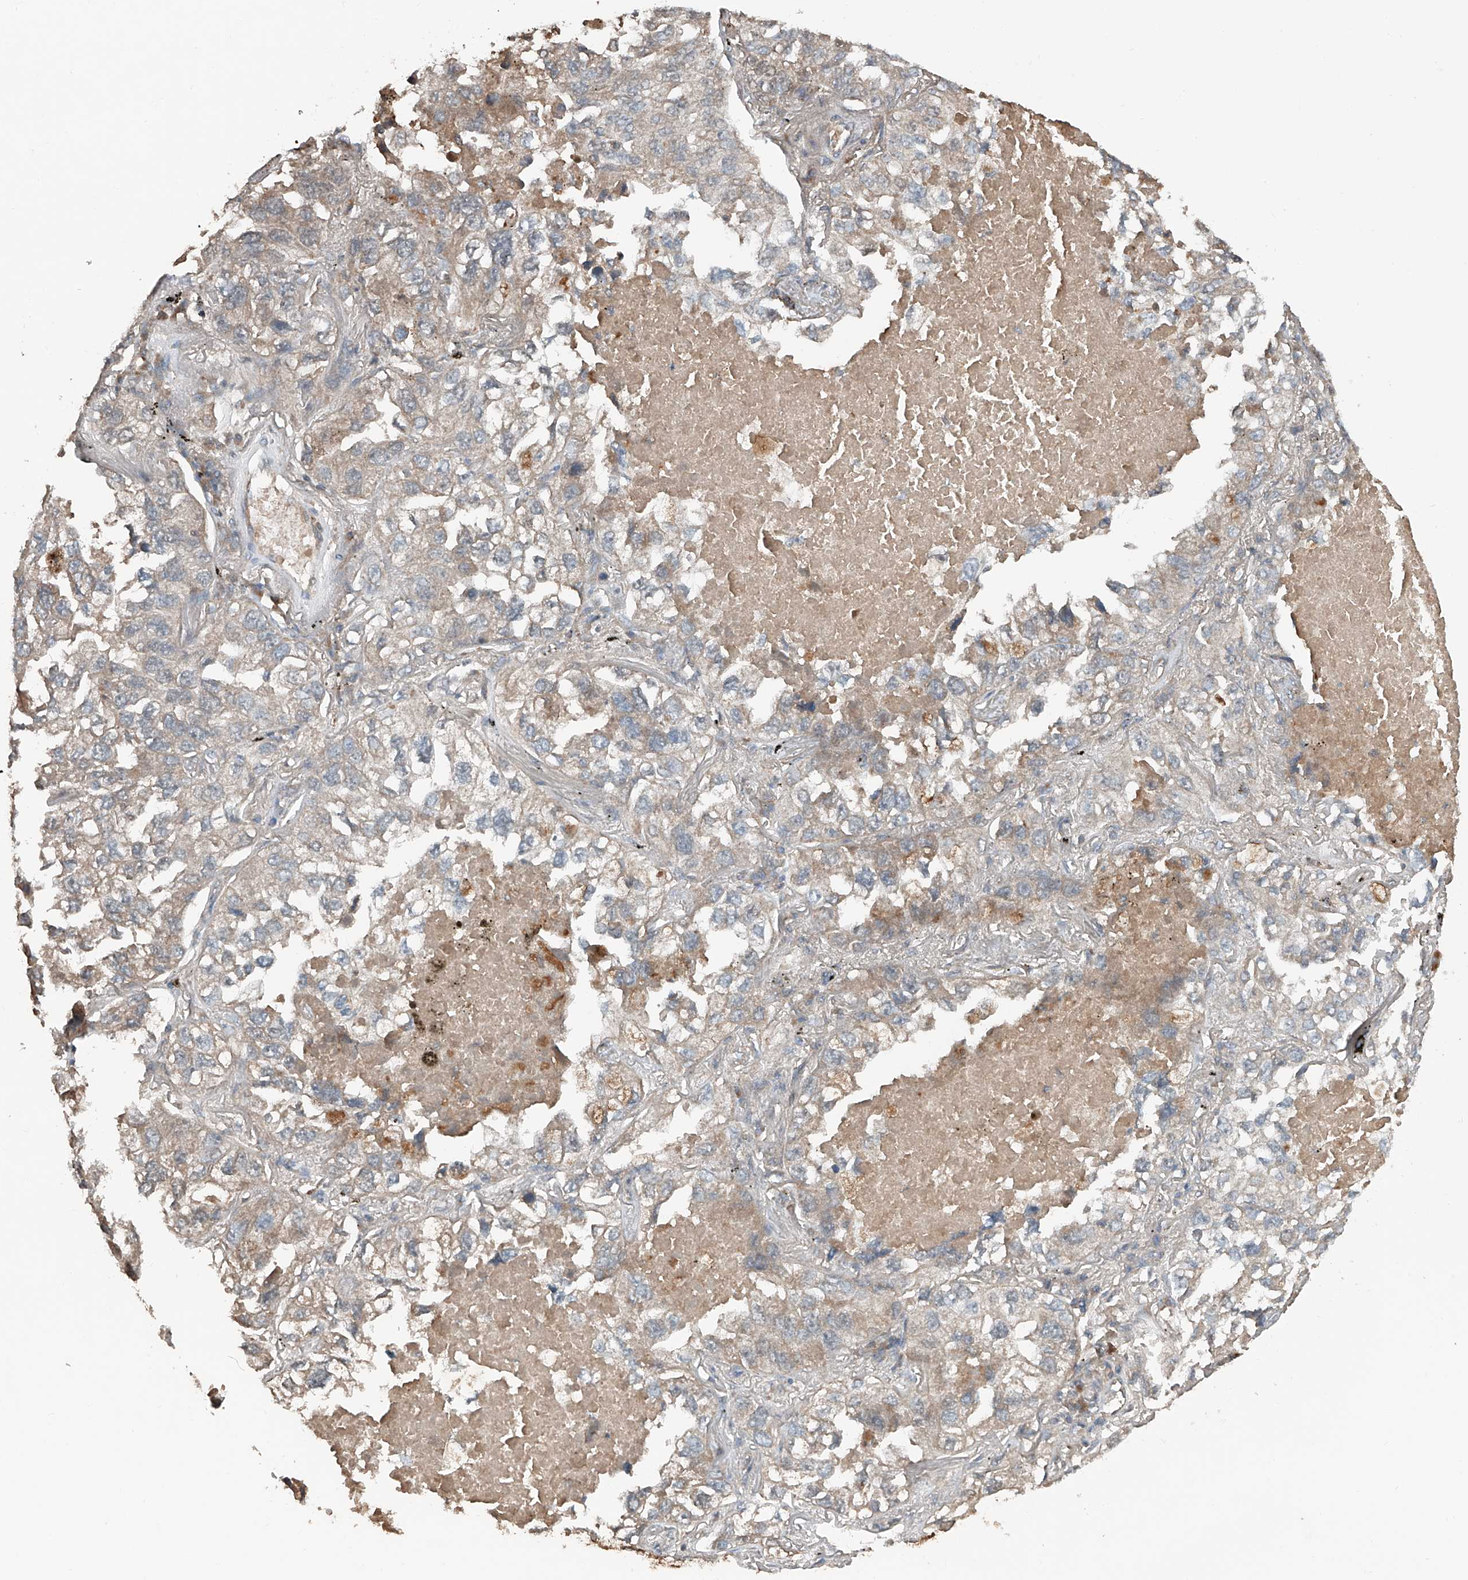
{"staining": {"intensity": "weak", "quantity": "25%-75%", "location": "cytoplasmic/membranous"}, "tissue": "lung cancer", "cell_type": "Tumor cells", "image_type": "cancer", "snomed": [{"axis": "morphology", "description": "Adenocarcinoma, NOS"}, {"axis": "topography", "description": "Lung"}], "caption": "Immunohistochemical staining of human adenocarcinoma (lung) exhibits weak cytoplasmic/membranous protein expression in about 25%-75% of tumor cells. (DAB IHC with brightfield microscopy, high magnification).", "gene": "ADAM23", "patient": {"sex": "male", "age": 65}}